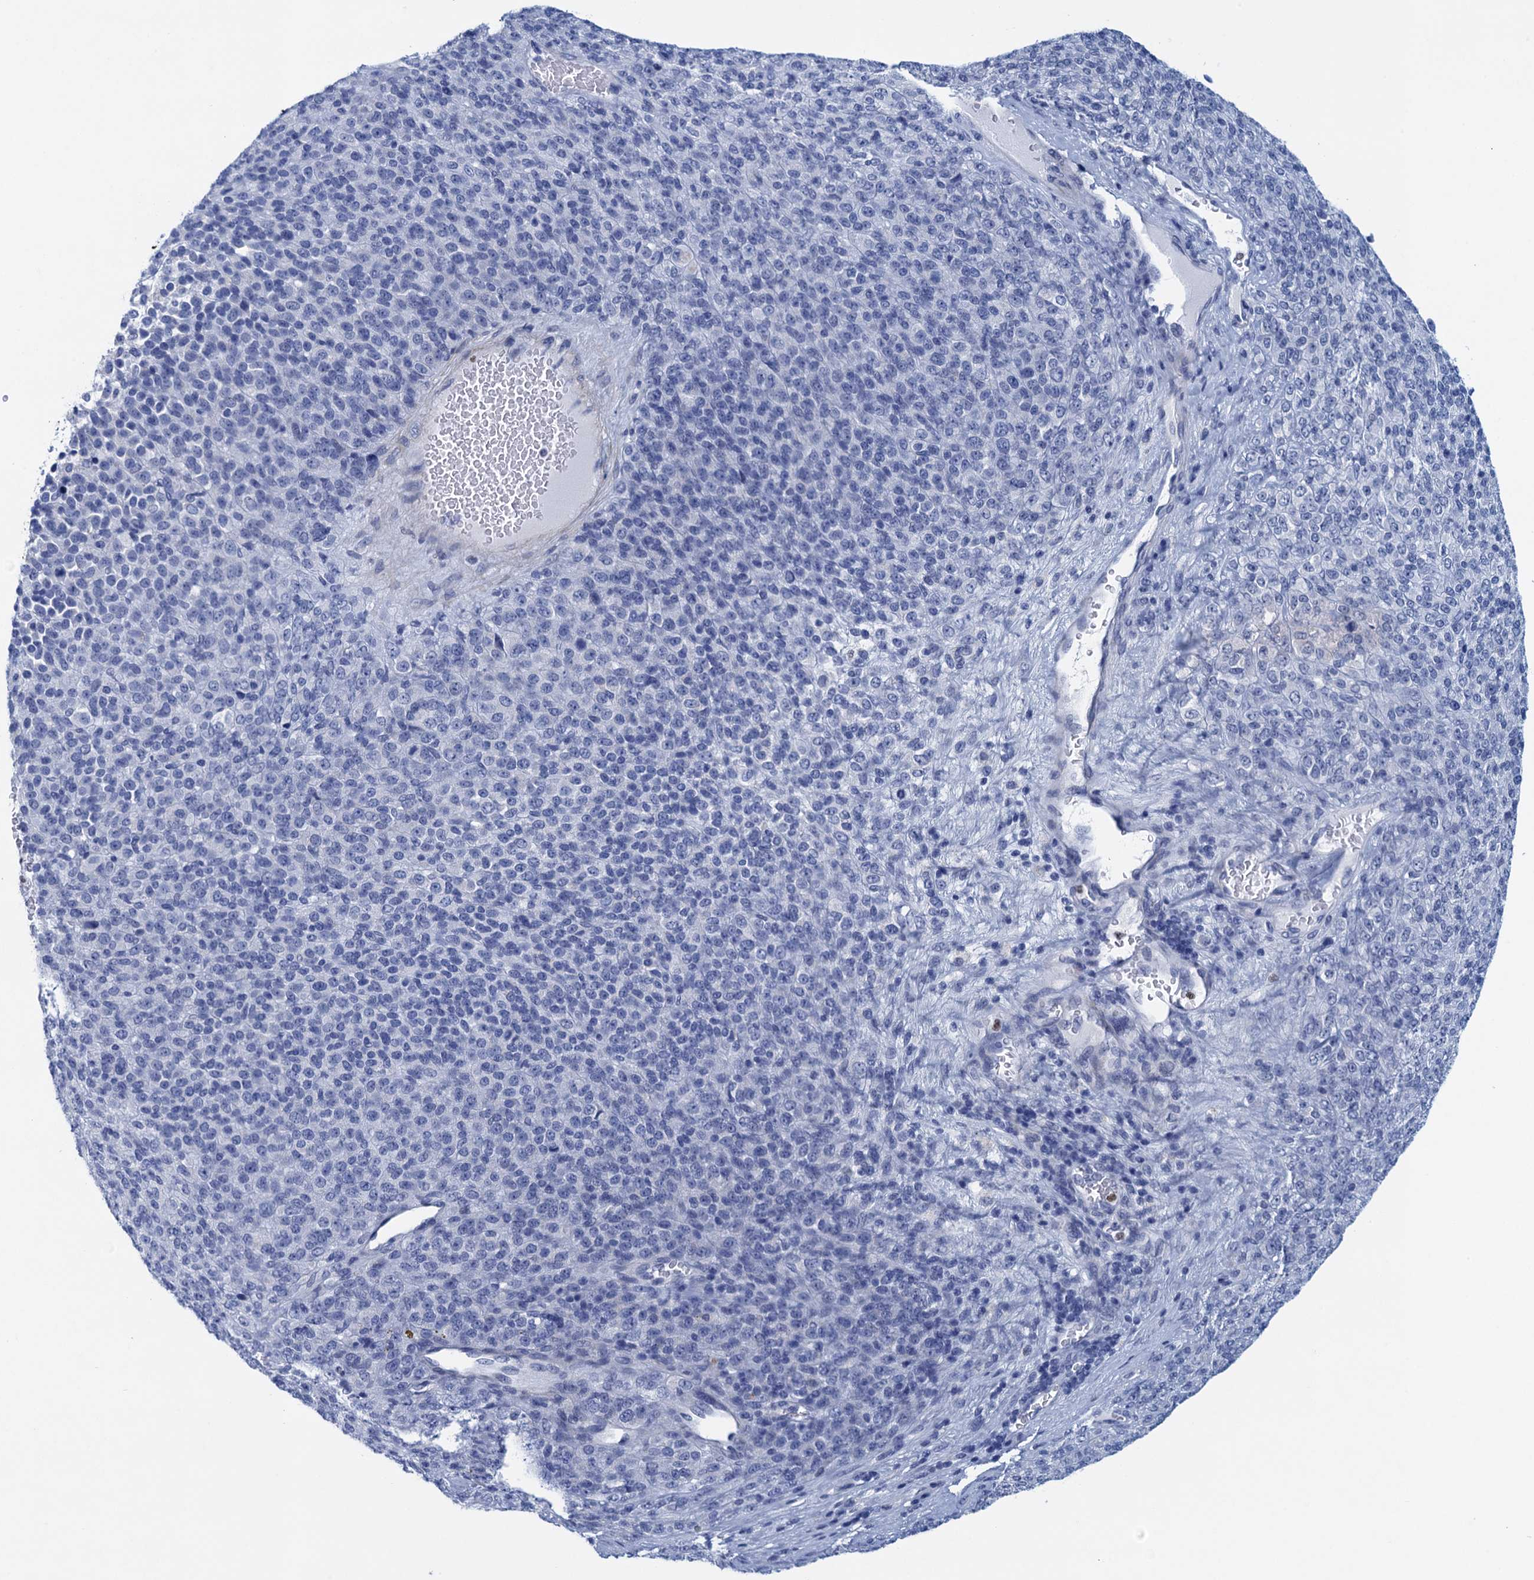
{"staining": {"intensity": "negative", "quantity": "none", "location": "none"}, "tissue": "melanoma", "cell_type": "Tumor cells", "image_type": "cancer", "snomed": [{"axis": "morphology", "description": "Malignant melanoma, Metastatic site"}, {"axis": "topography", "description": "Brain"}], "caption": "This image is of malignant melanoma (metastatic site) stained with IHC to label a protein in brown with the nuclei are counter-stained blue. There is no staining in tumor cells. (Brightfield microscopy of DAB (3,3'-diaminobenzidine) immunohistochemistry at high magnification).", "gene": "RHCG", "patient": {"sex": "female", "age": 56}}